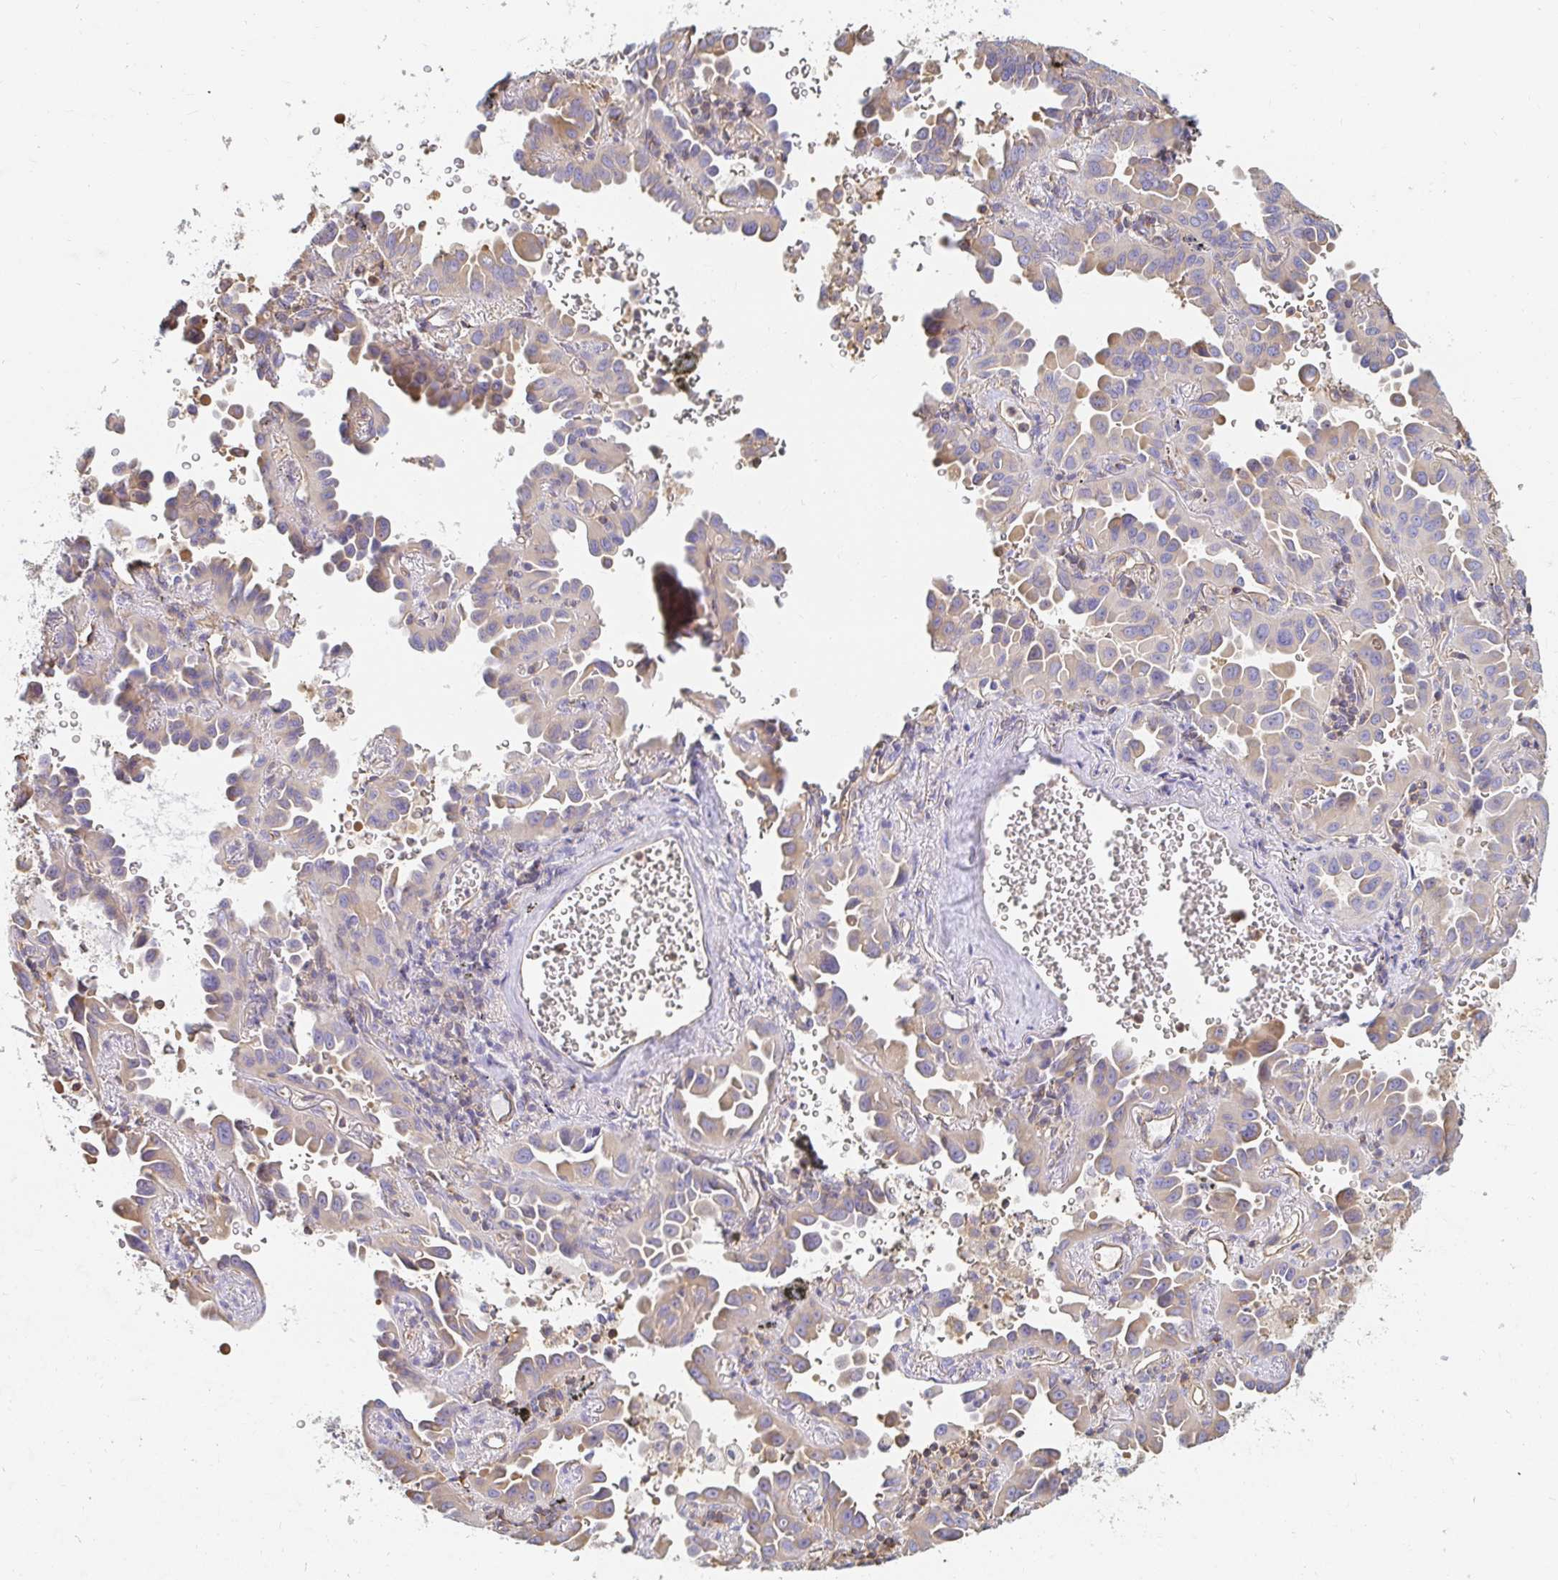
{"staining": {"intensity": "weak", "quantity": ">75%", "location": "cytoplasmic/membranous"}, "tissue": "lung cancer", "cell_type": "Tumor cells", "image_type": "cancer", "snomed": [{"axis": "morphology", "description": "Adenocarcinoma, NOS"}, {"axis": "topography", "description": "Lung"}], "caption": "Human lung cancer stained with a brown dye shows weak cytoplasmic/membranous positive expression in about >75% of tumor cells.", "gene": "TSPAN19", "patient": {"sex": "male", "age": 68}}